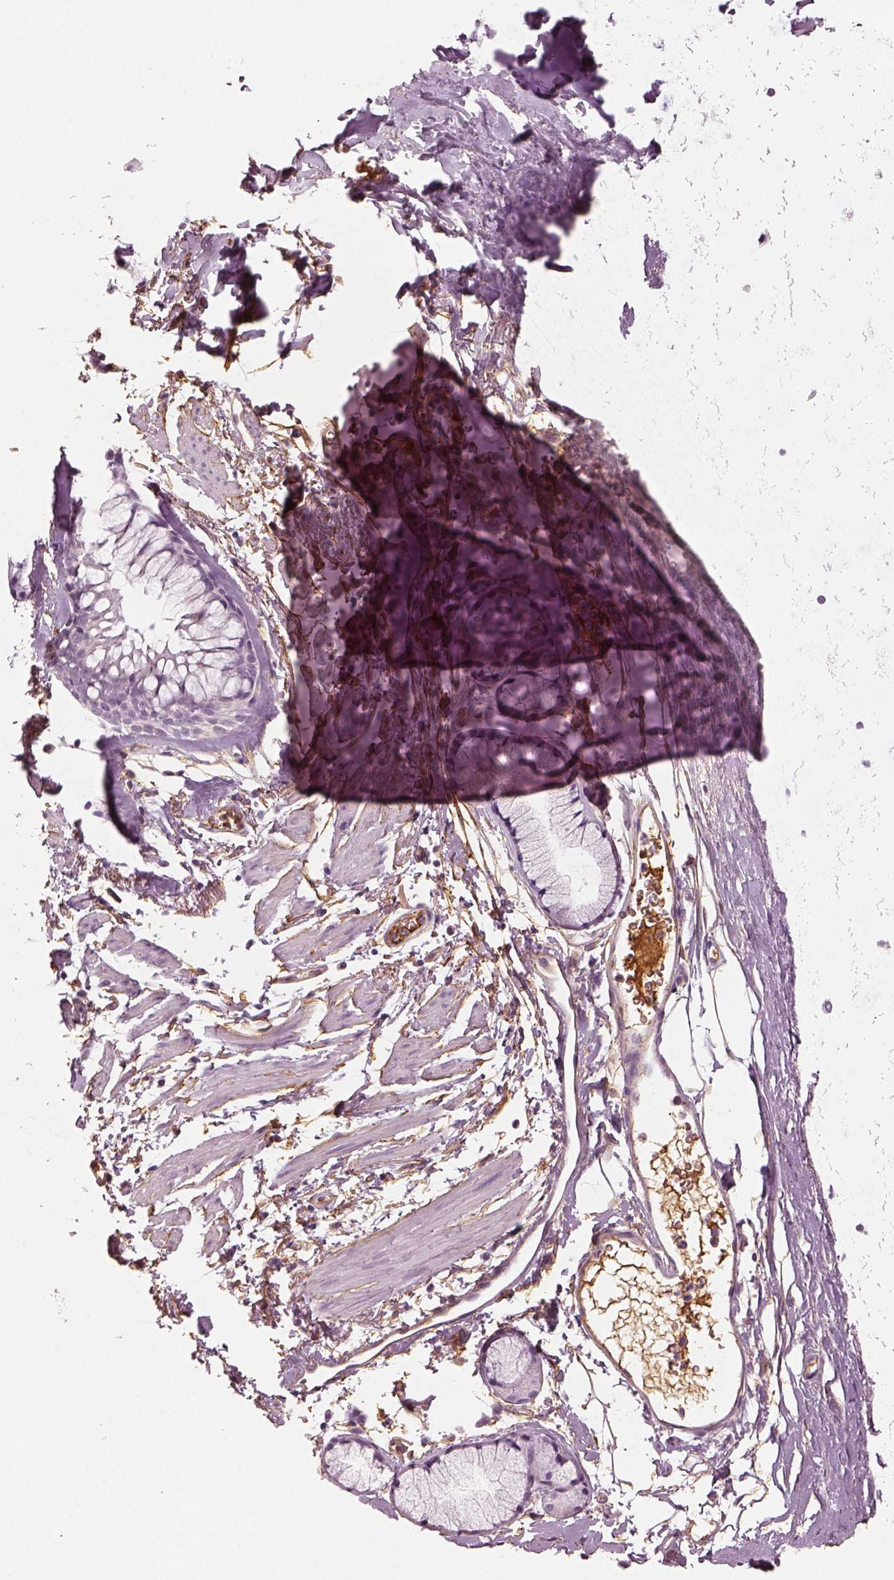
{"staining": {"intensity": "negative", "quantity": "none", "location": "none"}, "tissue": "bronchus", "cell_type": "Respiratory epithelial cells", "image_type": "normal", "snomed": [{"axis": "morphology", "description": "Normal tissue, NOS"}, {"axis": "topography", "description": "Lymph node"}, {"axis": "topography", "description": "Bronchus"}], "caption": "IHC photomicrograph of unremarkable human bronchus stained for a protein (brown), which displays no expression in respiratory epithelial cells.", "gene": "TRIM69", "patient": {"sex": "female", "age": 70}}